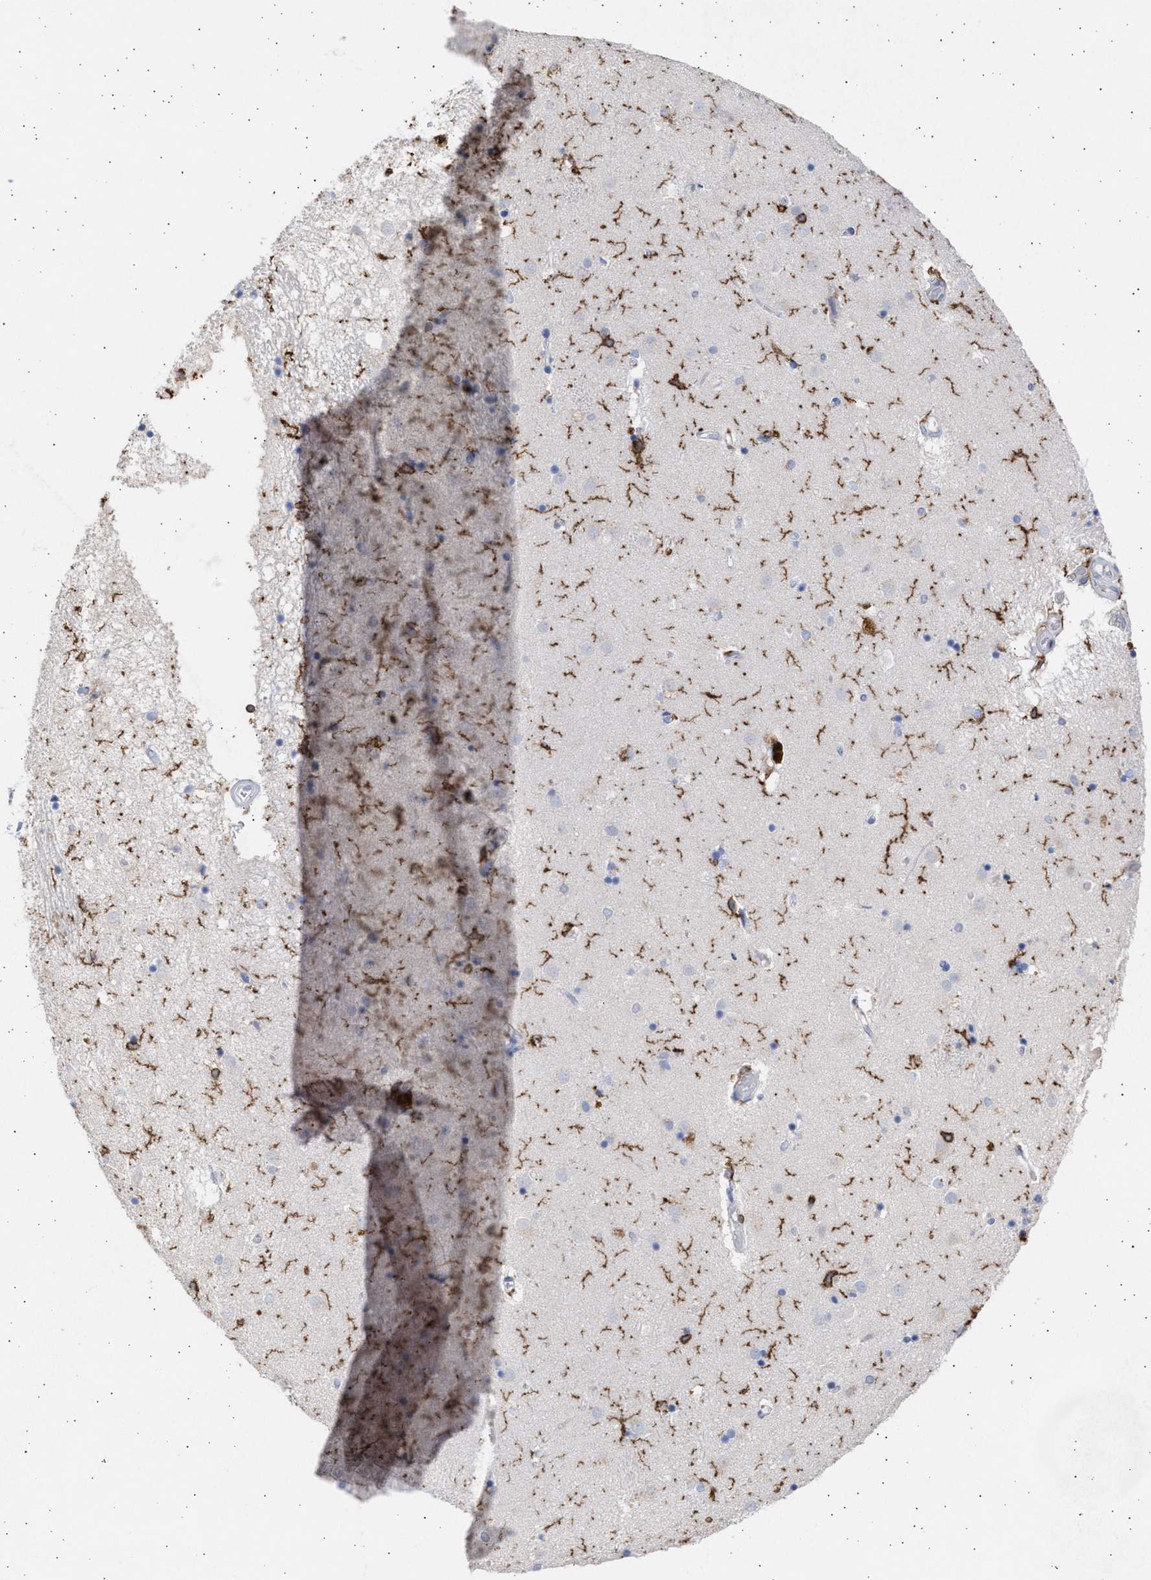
{"staining": {"intensity": "moderate", "quantity": "<25%", "location": "cytoplasmic/membranous"}, "tissue": "caudate", "cell_type": "Glial cells", "image_type": "normal", "snomed": [{"axis": "morphology", "description": "Normal tissue, NOS"}, {"axis": "topography", "description": "Lateral ventricle wall"}], "caption": "The histopathology image displays staining of benign caudate, revealing moderate cytoplasmic/membranous protein expression (brown color) within glial cells.", "gene": "FCER1A", "patient": {"sex": "male", "age": 70}}